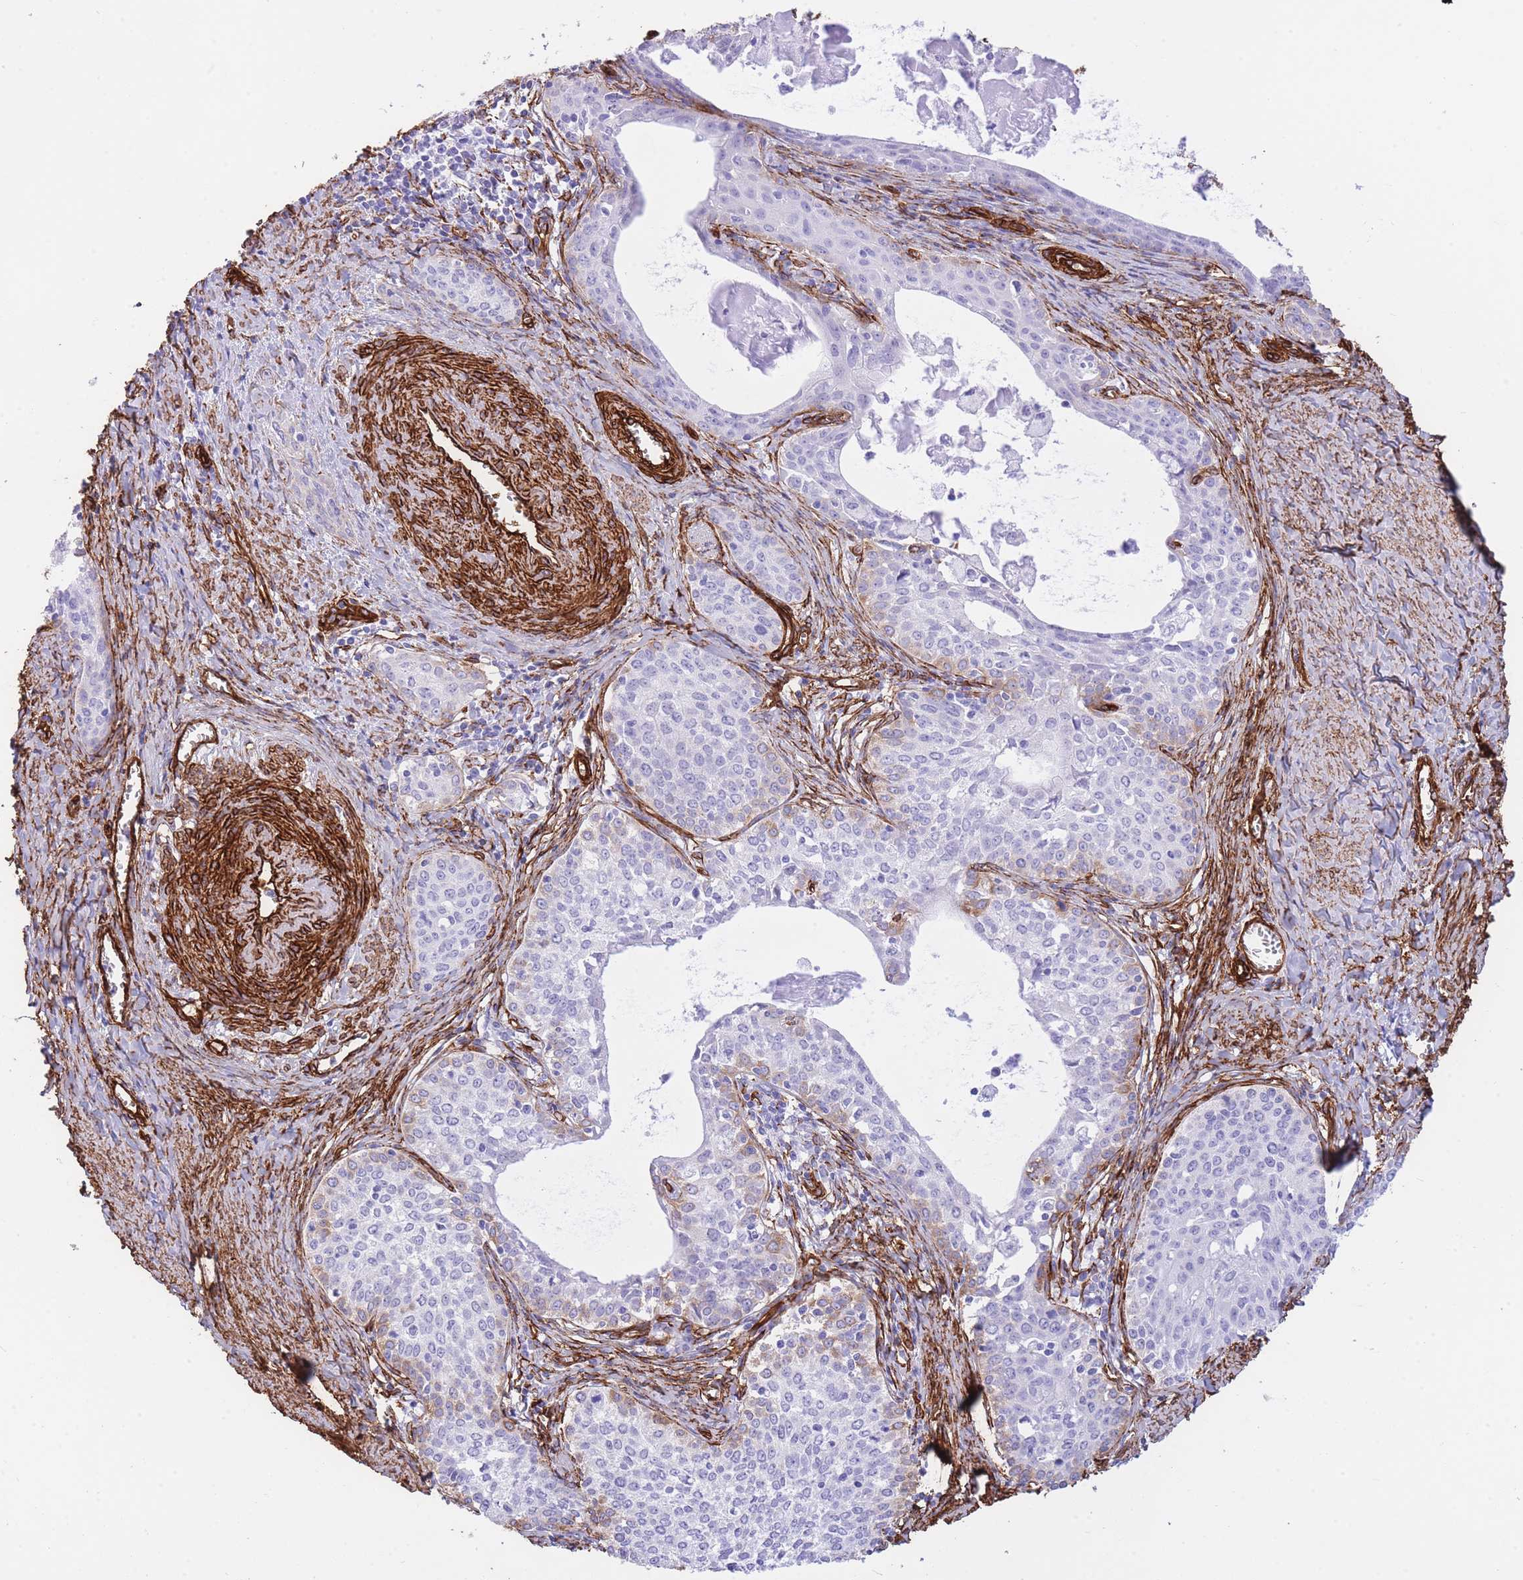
{"staining": {"intensity": "negative", "quantity": "none", "location": "none"}, "tissue": "cervical cancer", "cell_type": "Tumor cells", "image_type": "cancer", "snomed": [{"axis": "morphology", "description": "Squamous cell carcinoma, NOS"}, {"axis": "morphology", "description": "Adenocarcinoma, NOS"}, {"axis": "topography", "description": "Cervix"}], "caption": "This is a micrograph of IHC staining of cervical cancer (squamous cell carcinoma), which shows no staining in tumor cells. (Immunohistochemistry, brightfield microscopy, high magnification).", "gene": "CAVIN1", "patient": {"sex": "female", "age": 52}}